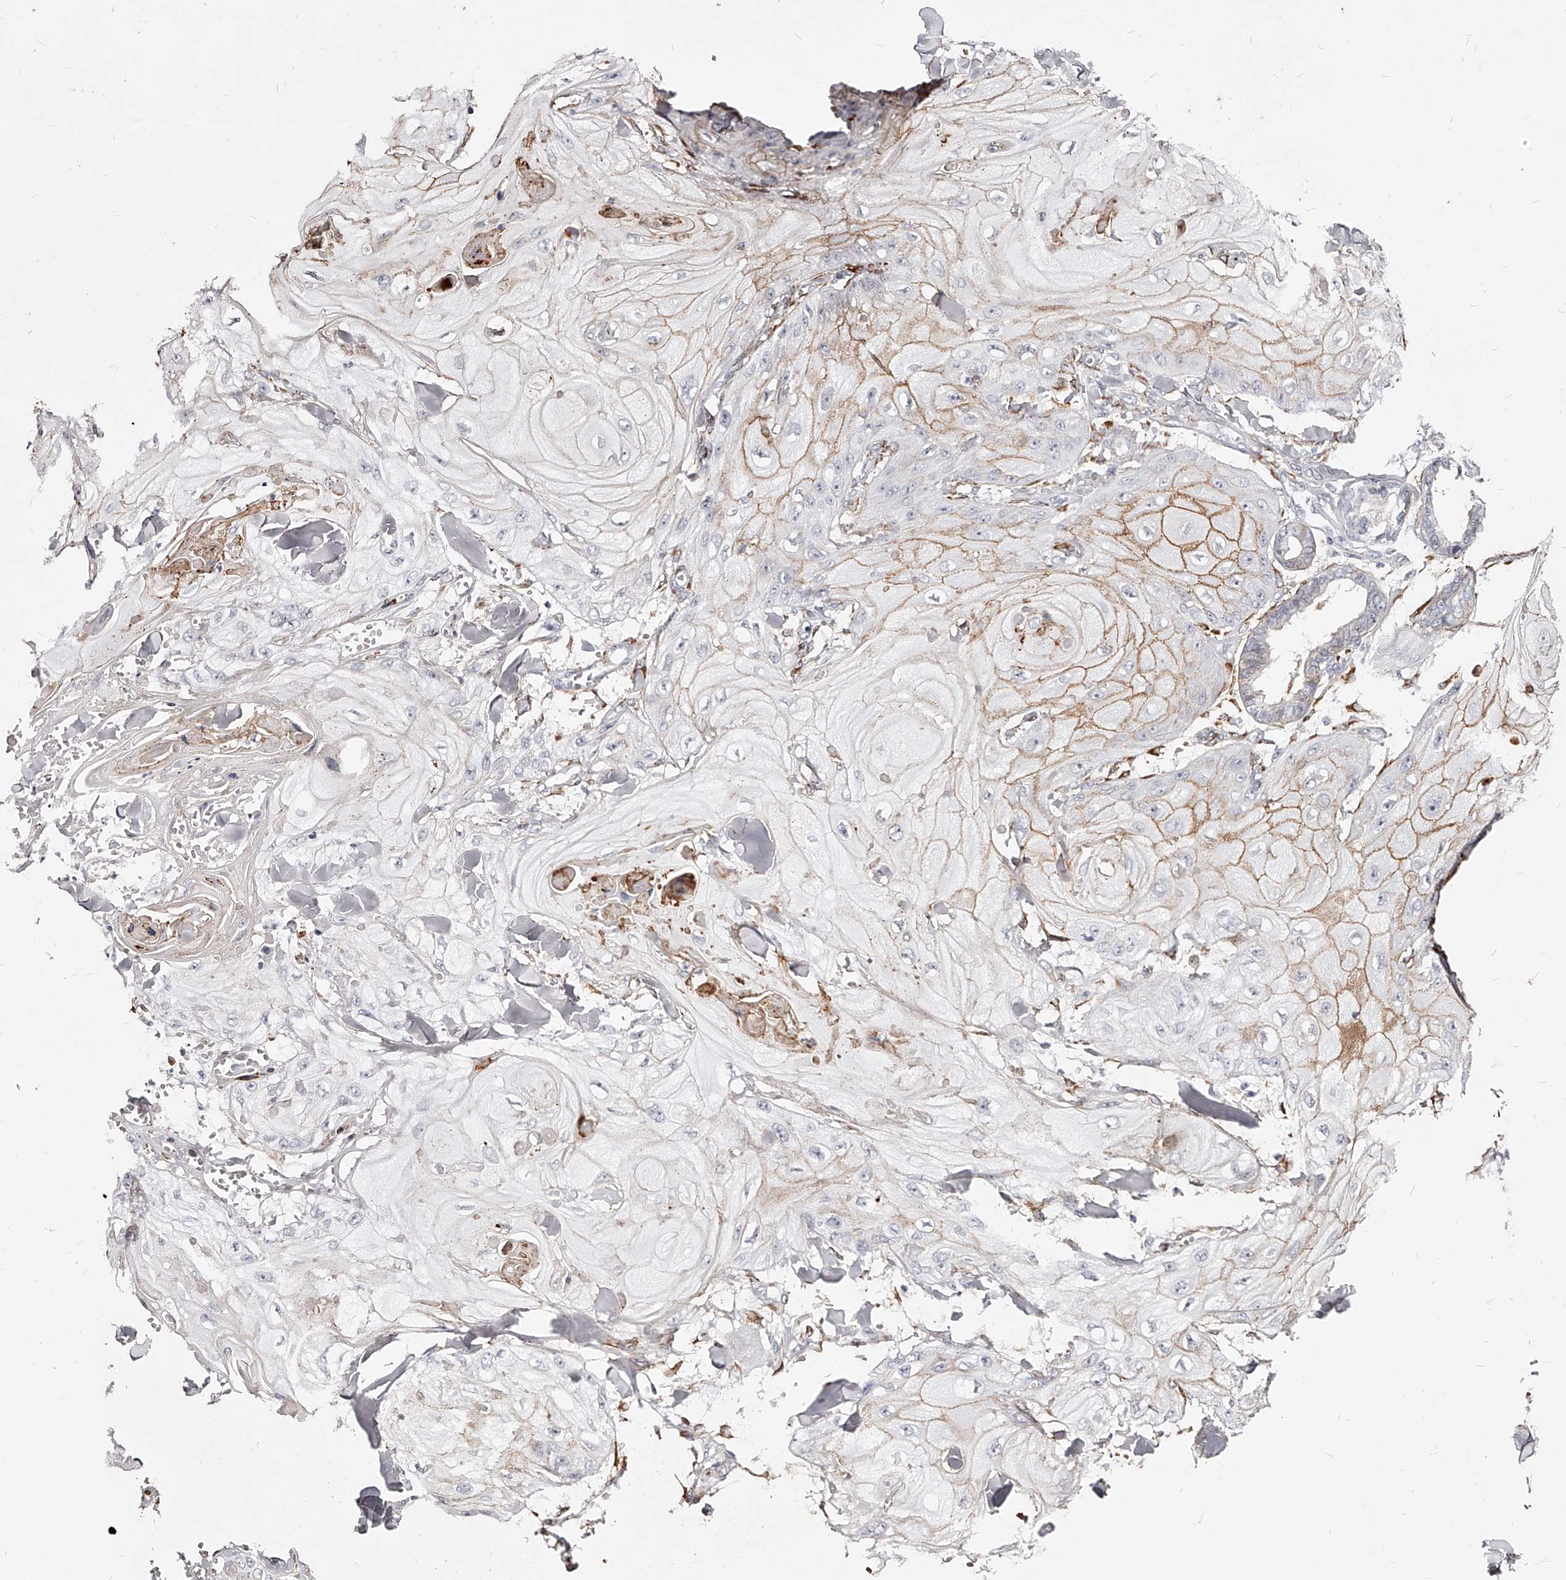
{"staining": {"intensity": "moderate", "quantity": "<25%", "location": "cytoplasmic/membranous"}, "tissue": "skin cancer", "cell_type": "Tumor cells", "image_type": "cancer", "snomed": [{"axis": "morphology", "description": "Squamous cell carcinoma, NOS"}, {"axis": "topography", "description": "Skin"}], "caption": "Tumor cells reveal moderate cytoplasmic/membranous positivity in about <25% of cells in squamous cell carcinoma (skin).", "gene": "CD82", "patient": {"sex": "male", "age": 74}}